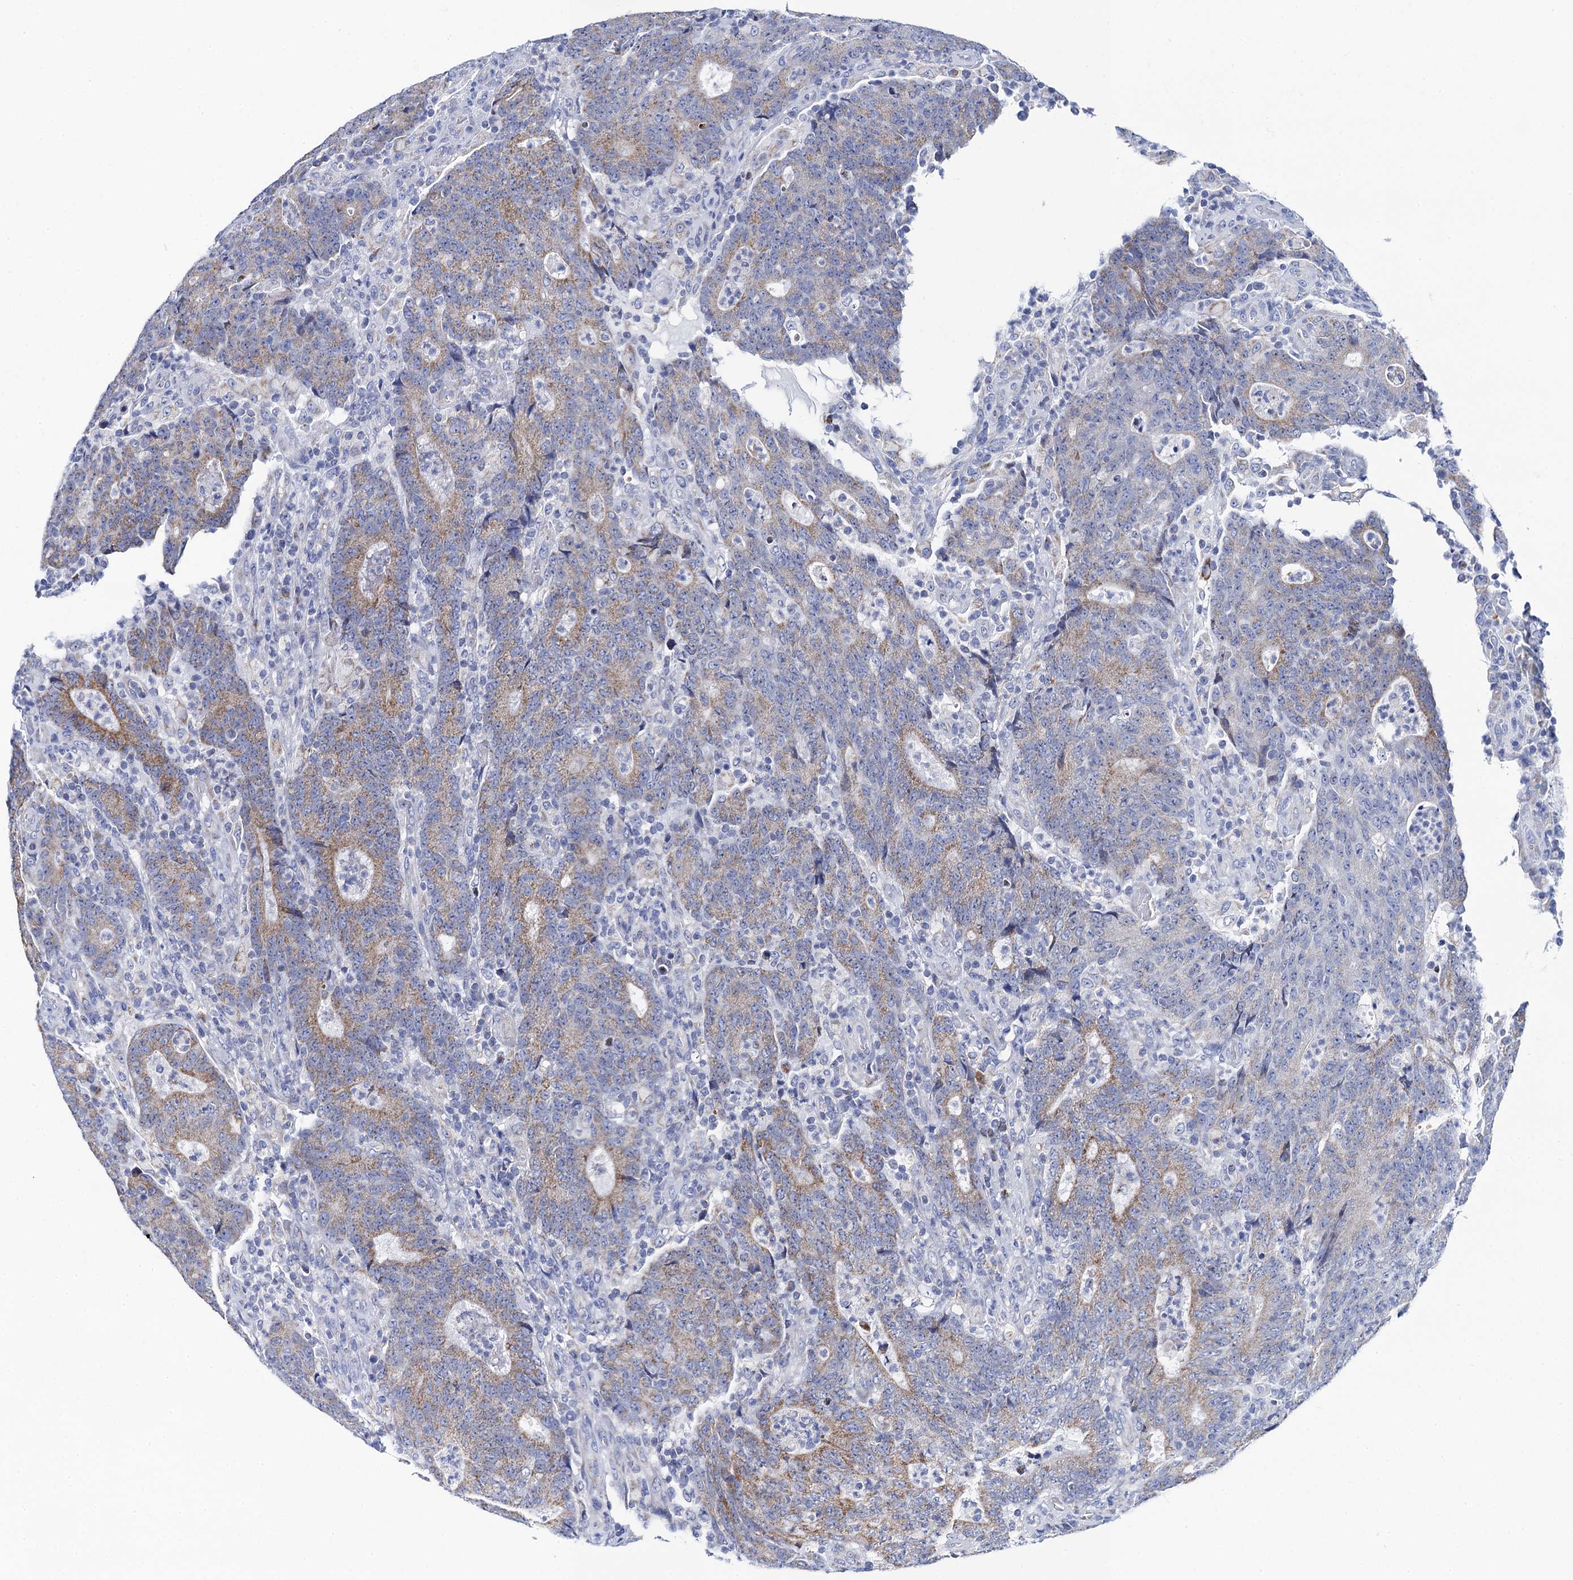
{"staining": {"intensity": "moderate", "quantity": ">75%", "location": "cytoplasmic/membranous"}, "tissue": "colorectal cancer", "cell_type": "Tumor cells", "image_type": "cancer", "snomed": [{"axis": "morphology", "description": "Adenocarcinoma, NOS"}, {"axis": "topography", "description": "Colon"}], "caption": "A medium amount of moderate cytoplasmic/membranous staining is seen in approximately >75% of tumor cells in colorectal cancer tissue. The staining is performed using DAB brown chromogen to label protein expression. The nuclei are counter-stained blue using hematoxylin.", "gene": "ACADSB", "patient": {"sex": "female", "age": 75}}